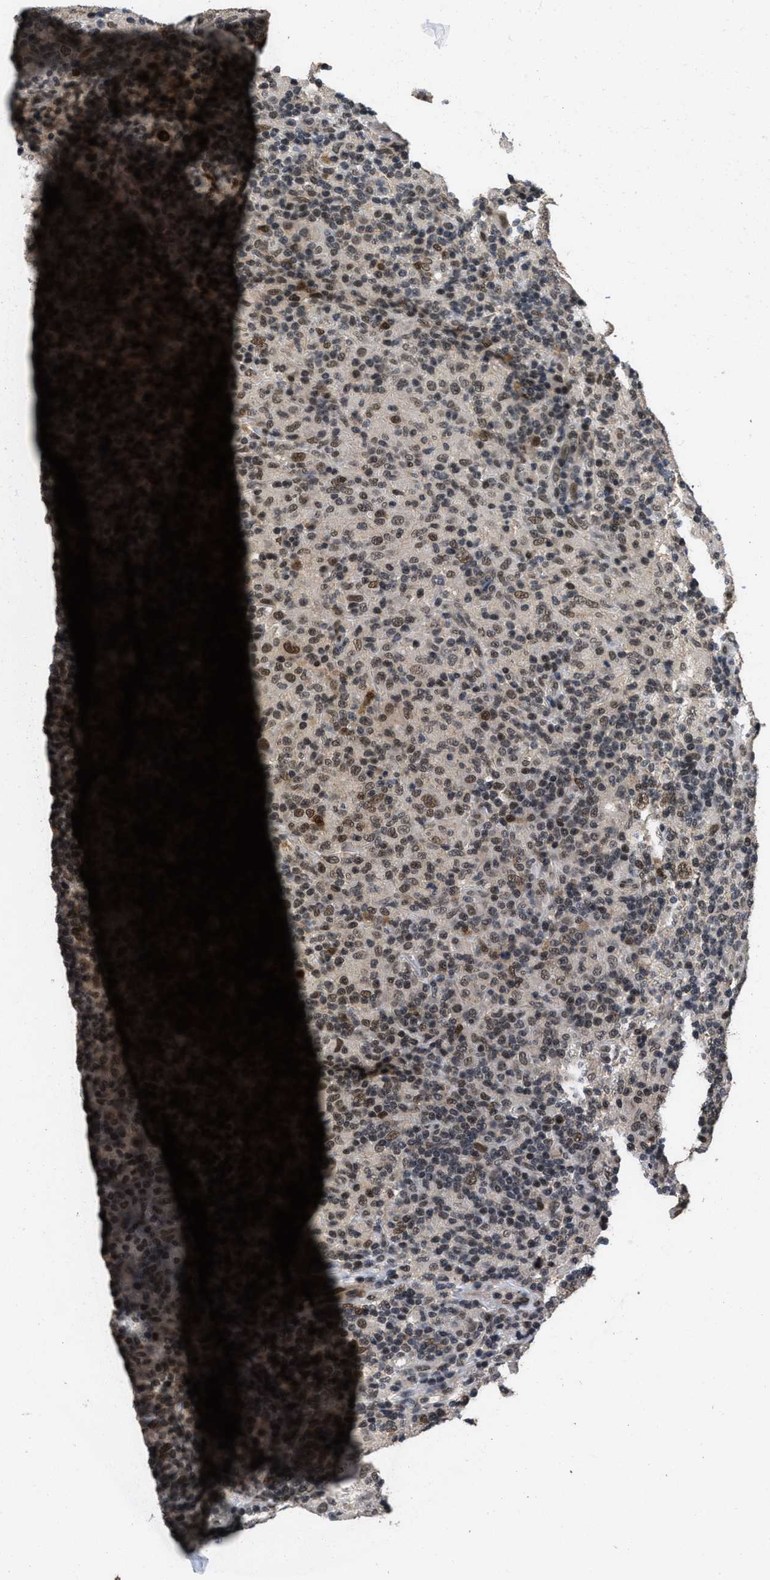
{"staining": {"intensity": "moderate", "quantity": ">75%", "location": "nuclear"}, "tissue": "lymphoma", "cell_type": "Tumor cells", "image_type": "cancer", "snomed": [{"axis": "morphology", "description": "Hodgkin's disease, NOS"}, {"axis": "topography", "description": "Lymph node"}], "caption": "Protein staining of Hodgkin's disease tissue demonstrates moderate nuclear staining in approximately >75% of tumor cells.", "gene": "CUL4B", "patient": {"sex": "male", "age": 70}}